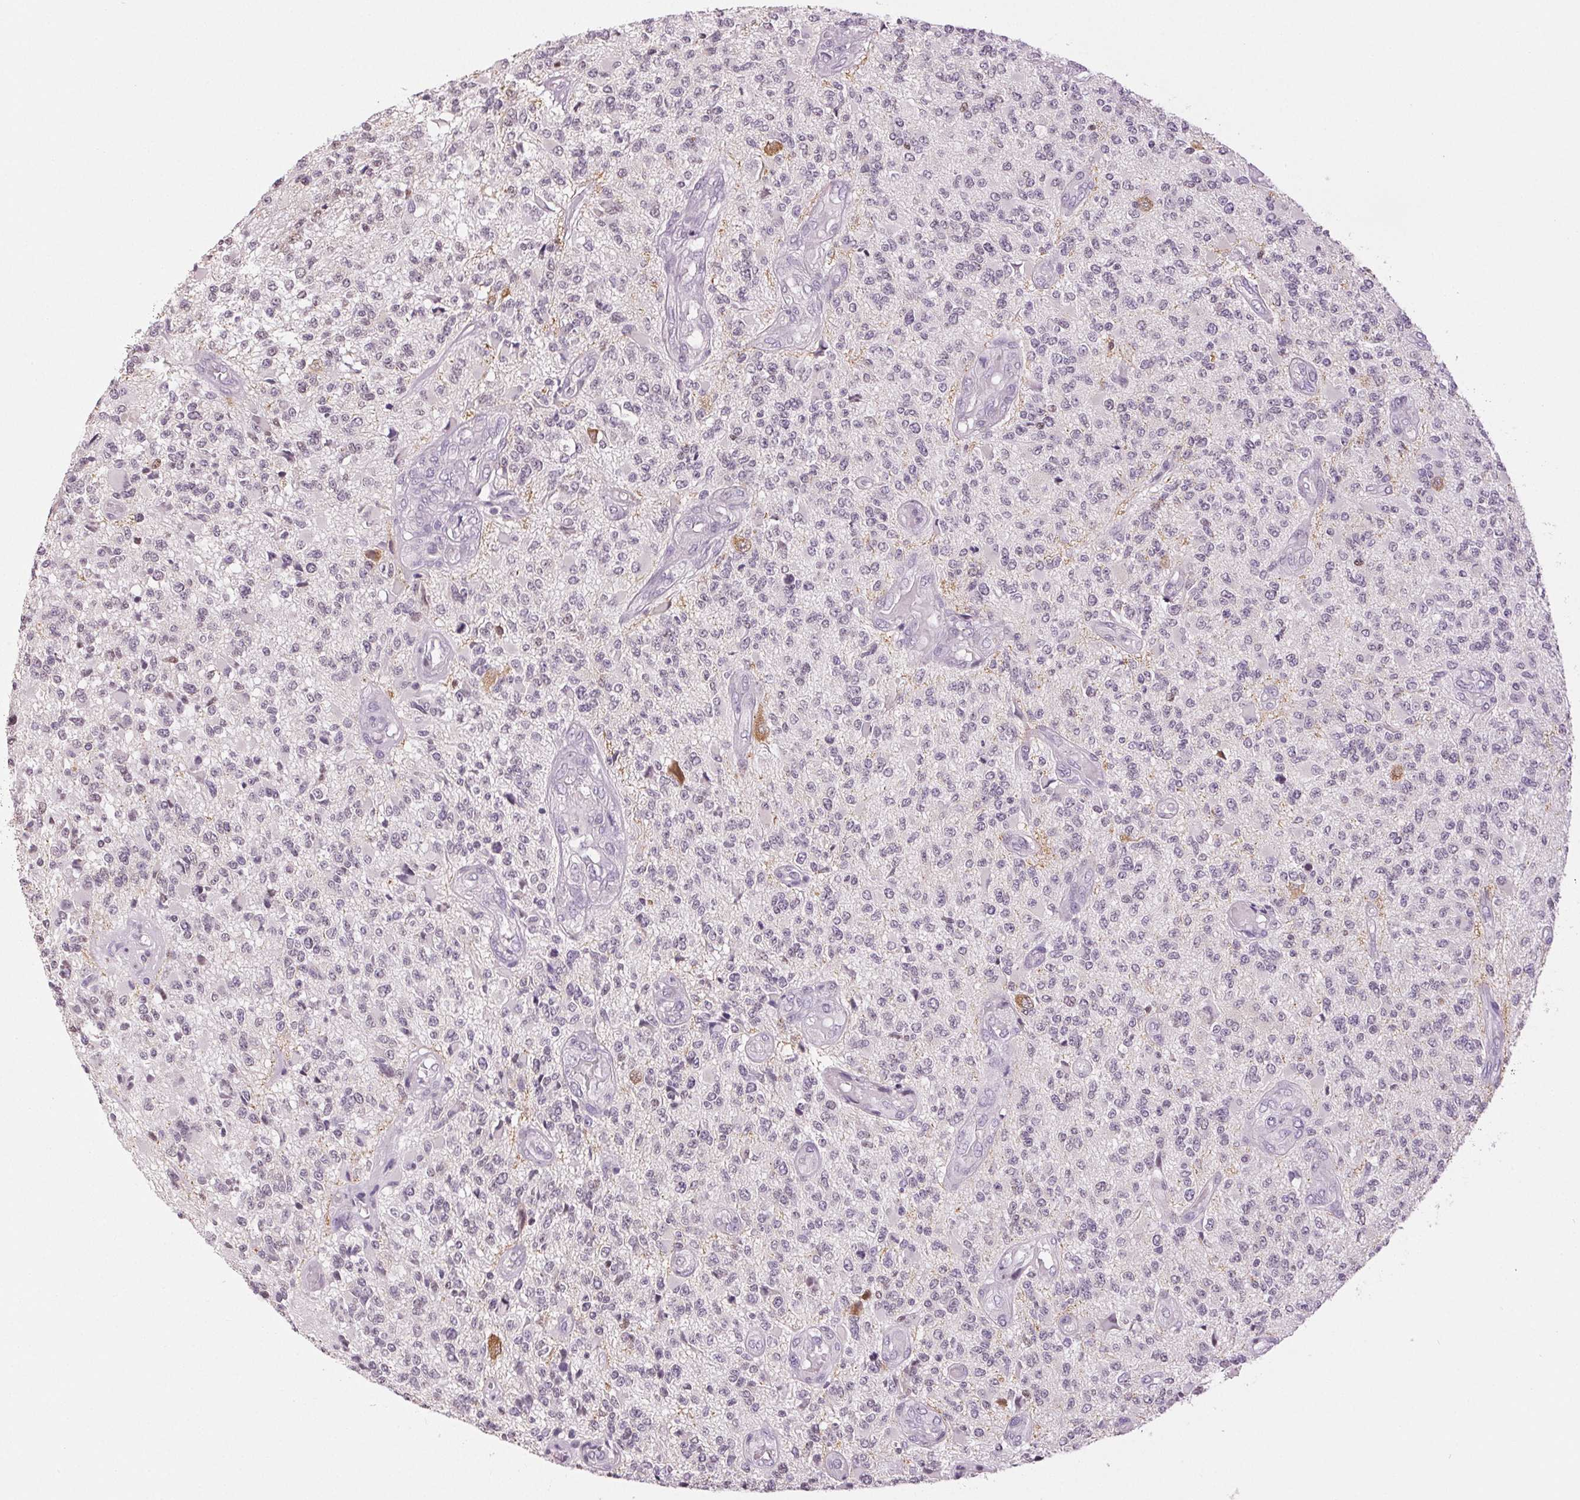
{"staining": {"intensity": "negative", "quantity": "none", "location": "none"}, "tissue": "glioma", "cell_type": "Tumor cells", "image_type": "cancer", "snomed": [{"axis": "morphology", "description": "Glioma, malignant, High grade"}, {"axis": "topography", "description": "Brain"}], "caption": "A high-resolution image shows immunohistochemistry staining of malignant high-grade glioma, which exhibits no significant positivity in tumor cells.", "gene": "DNAJC6", "patient": {"sex": "female", "age": 63}}